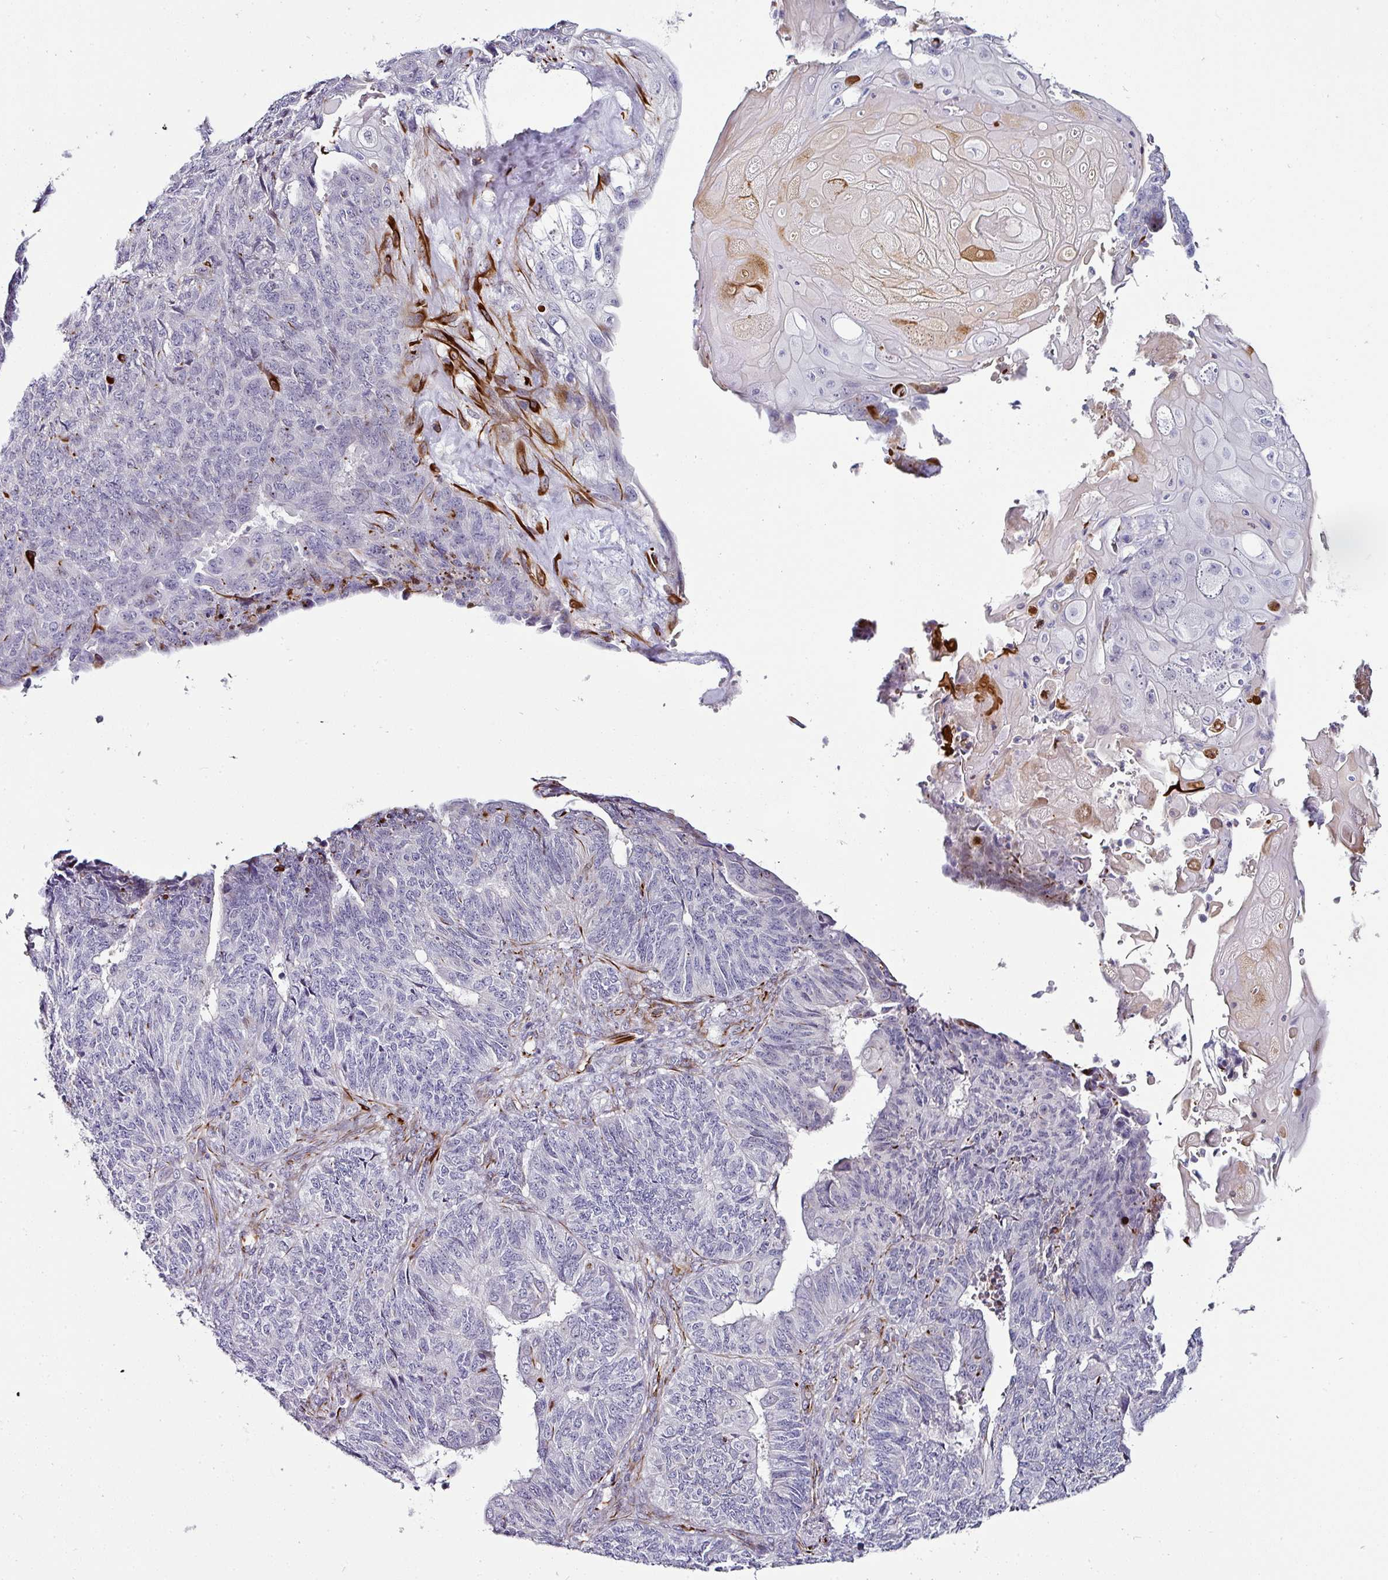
{"staining": {"intensity": "strong", "quantity": "<25%", "location": "cytoplasmic/membranous"}, "tissue": "endometrial cancer", "cell_type": "Tumor cells", "image_type": "cancer", "snomed": [{"axis": "morphology", "description": "Adenocarcinoma, NOS"}, {"axis": "topography", "description": "Endometrium"}], "caption": "High-power microscopy captured an immunohistochemistry (IHC) histopathology image of endometrial adenocarcinoma, revealing strong cytoplasmic/membranous positivity in approximately <25% of tumor cells. (DAB (3,3'-diaminobenzidine) IHC, brown staining for protein, blue staining for nuclei).", "gene": "TMPRSS9", "patient": {"sex": "female", "age": 32}}